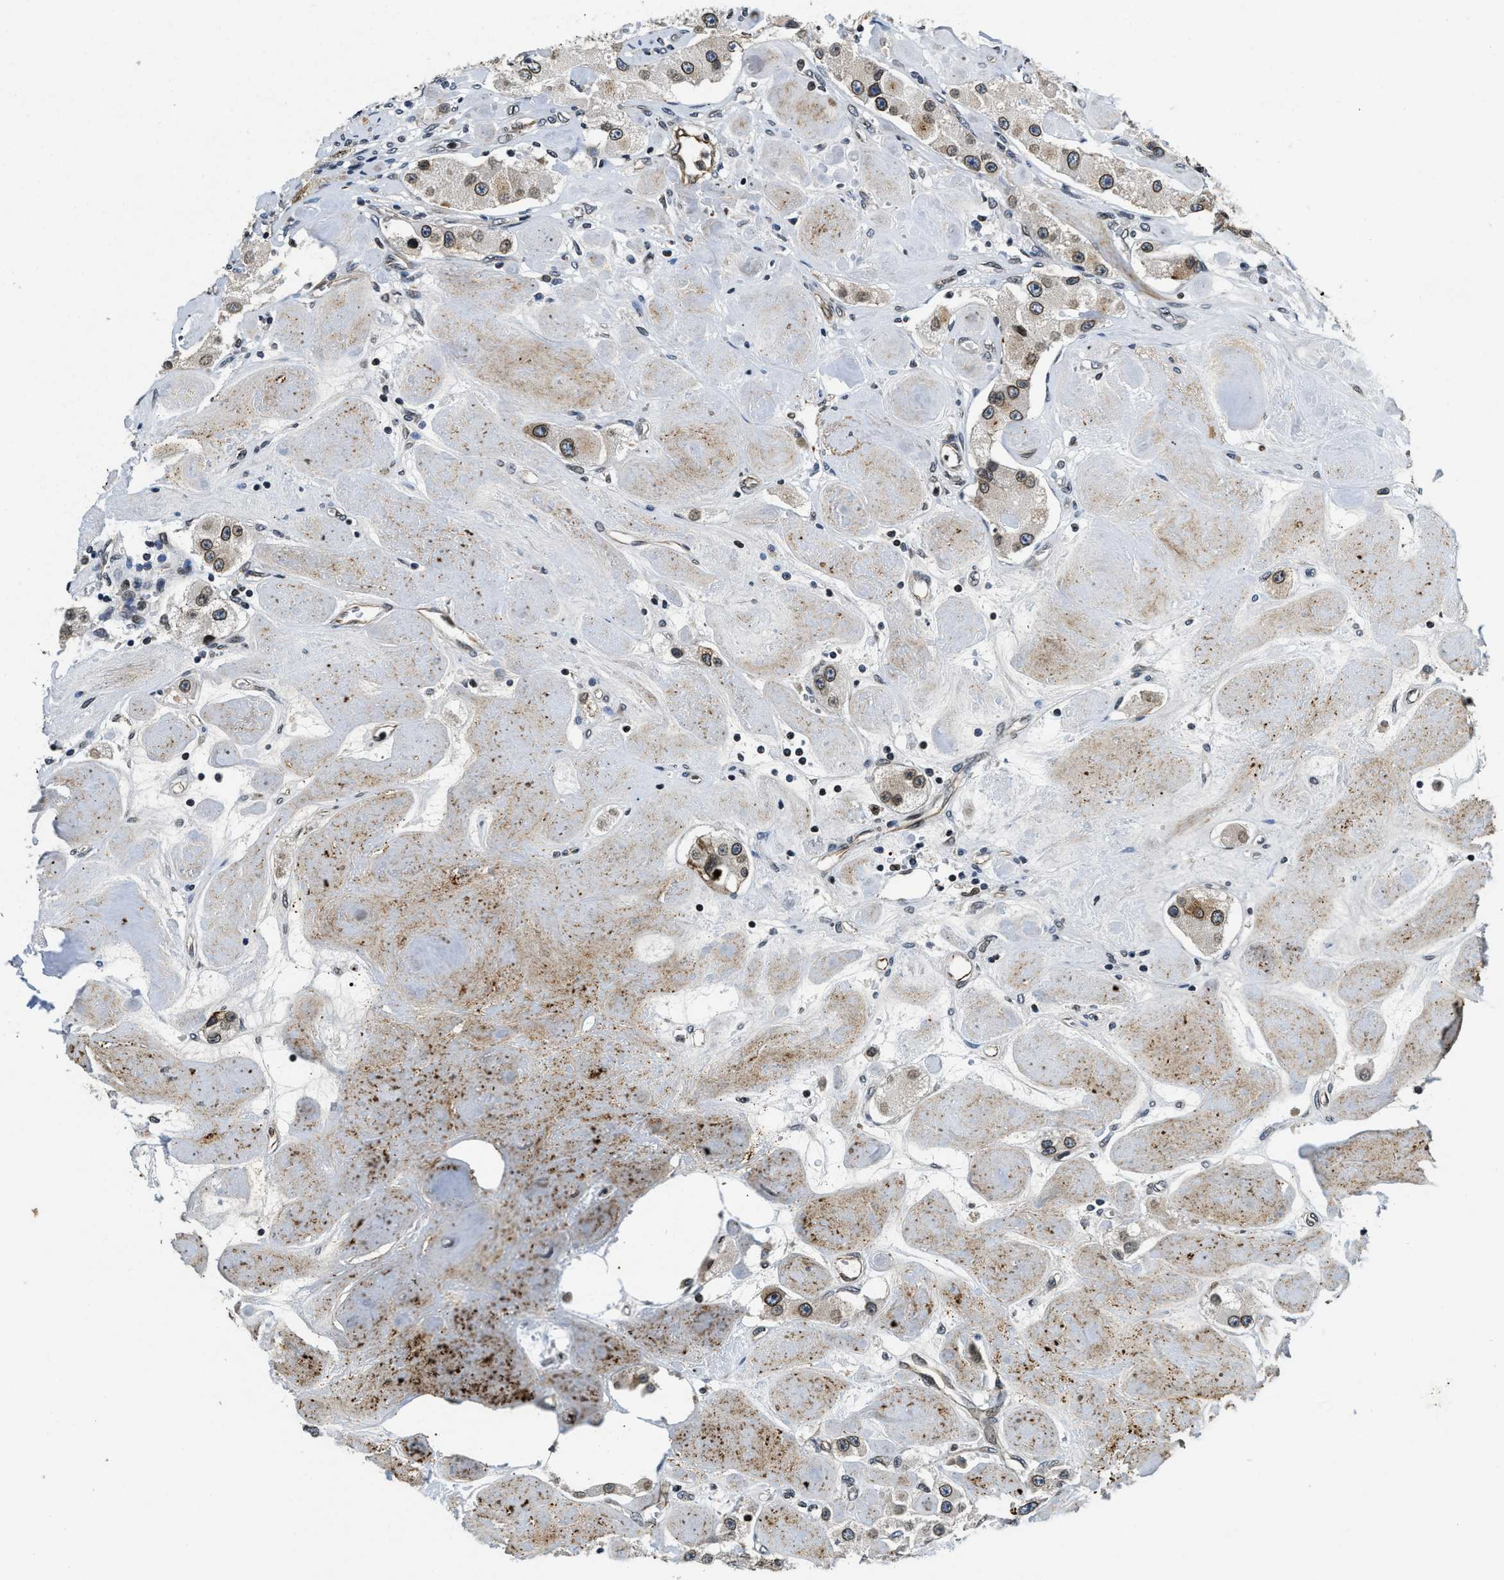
{"staining": {"intensity": "moderate", "quantity": ">75%", "location": "cytoplasmic/membranous,nuclear"}, "tissue": "carcinoid", "cell_type": "Tumor cells", "image_type": "cancer", "snomed": [{"axis": "morphology", "description": "Carcinoid, malignant, NOS"}, {"axis": "topography", "description": "Pancreas"}], "caption": "A brown stain highlights moderate cytoplasmic/membranous and nuclear expression of a protein in carcinoid tumor cells.", "gene": "ZC3HC1", "patient": {"sex": "male", "age": 41}}